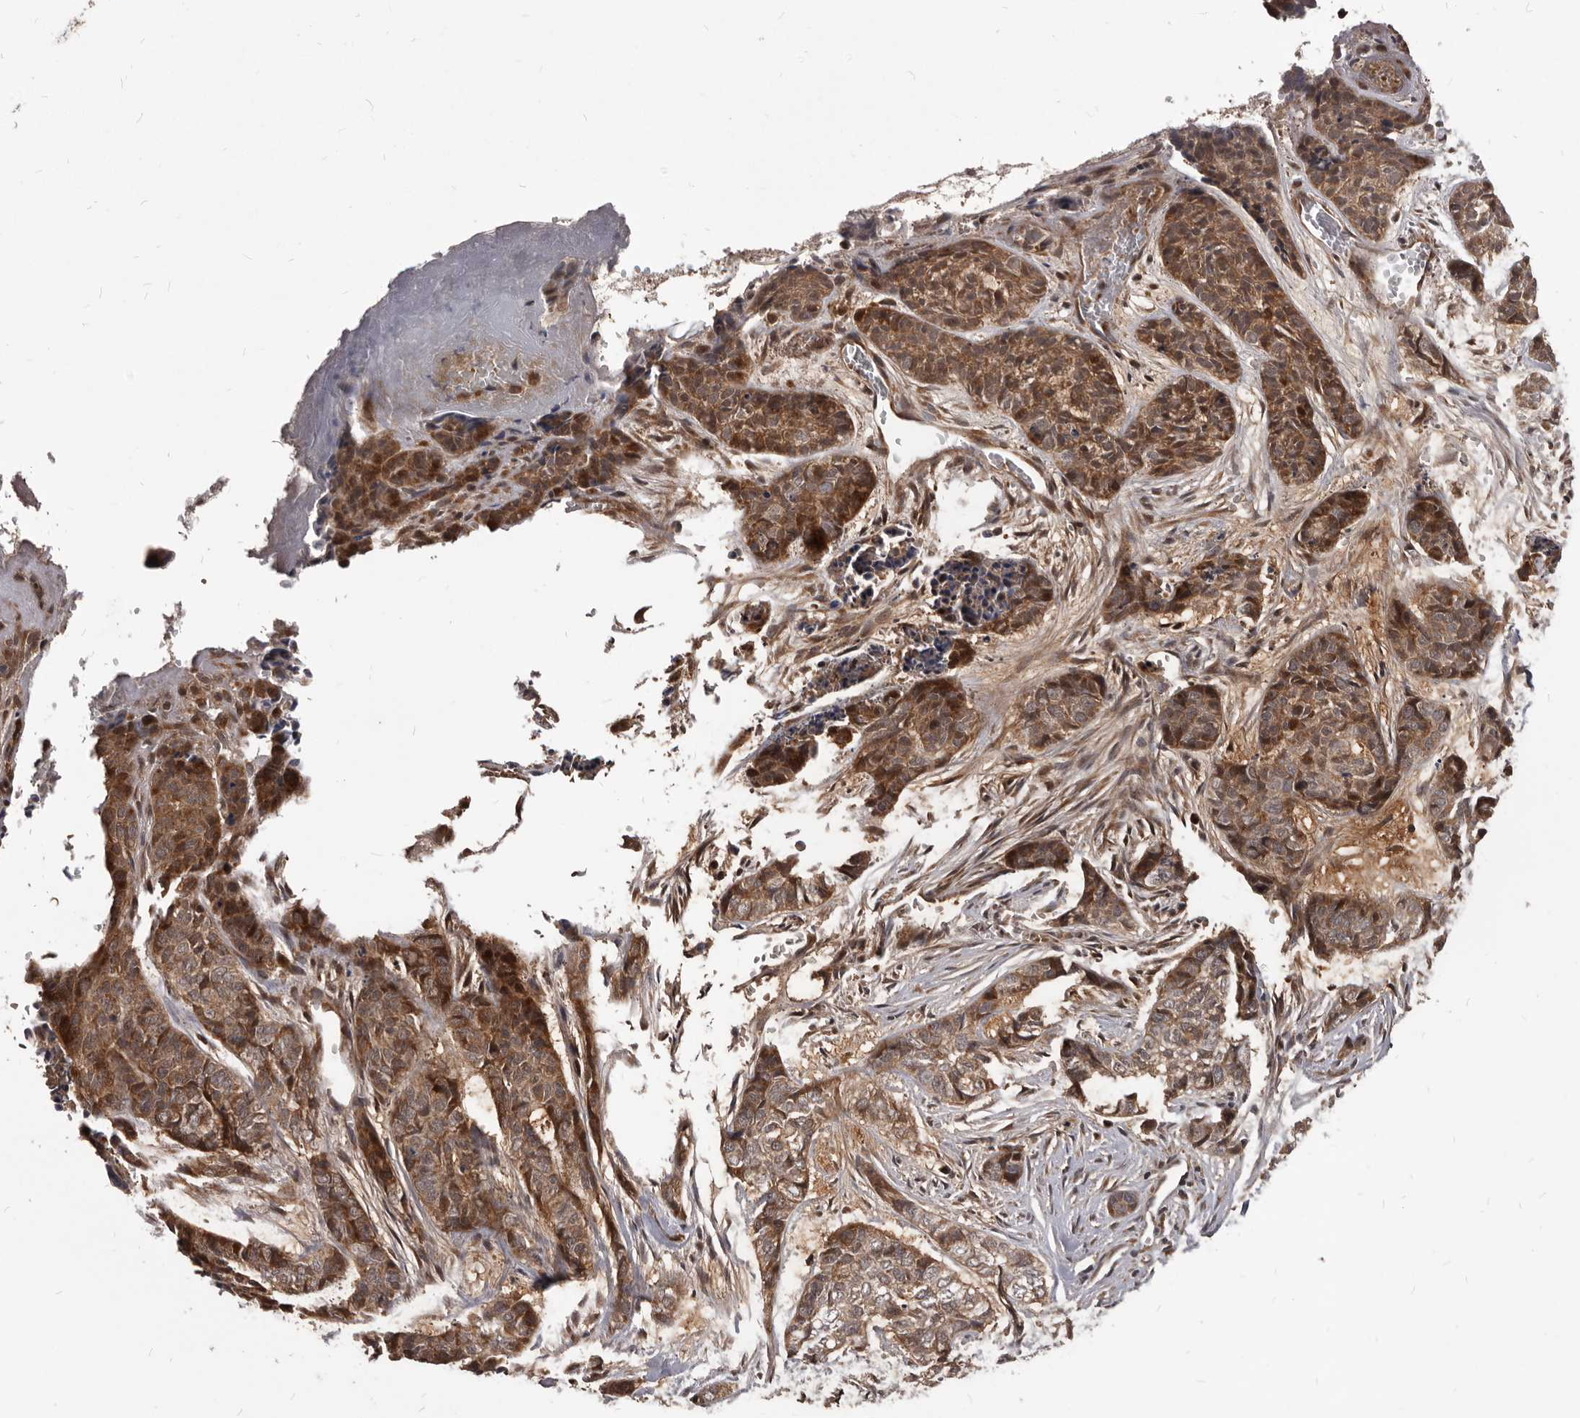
{"staining": {"intensity": "moderate", "quantity": ">75%", "location": "cytoplasmic/membranous"}, "tissue": "skin cancer", "cell_type": "Tumor cells", "image_type": "cancer", "snomed": [{"axis": "morphology", "description": "Basal cell carcinoma"}, {"axis": "topography", "description": "Skin"}], "caption": "Moderate cytoplasmic/membranous protein positivity is seen in approximately >75% of tumor cells in skin cancer. (DAB (3,3'-diaminobenzidine) IHC with brightfield microscopy, high magnification).", "gene": "GABPB2", "patient": {"sex": "female", "age": 64}}